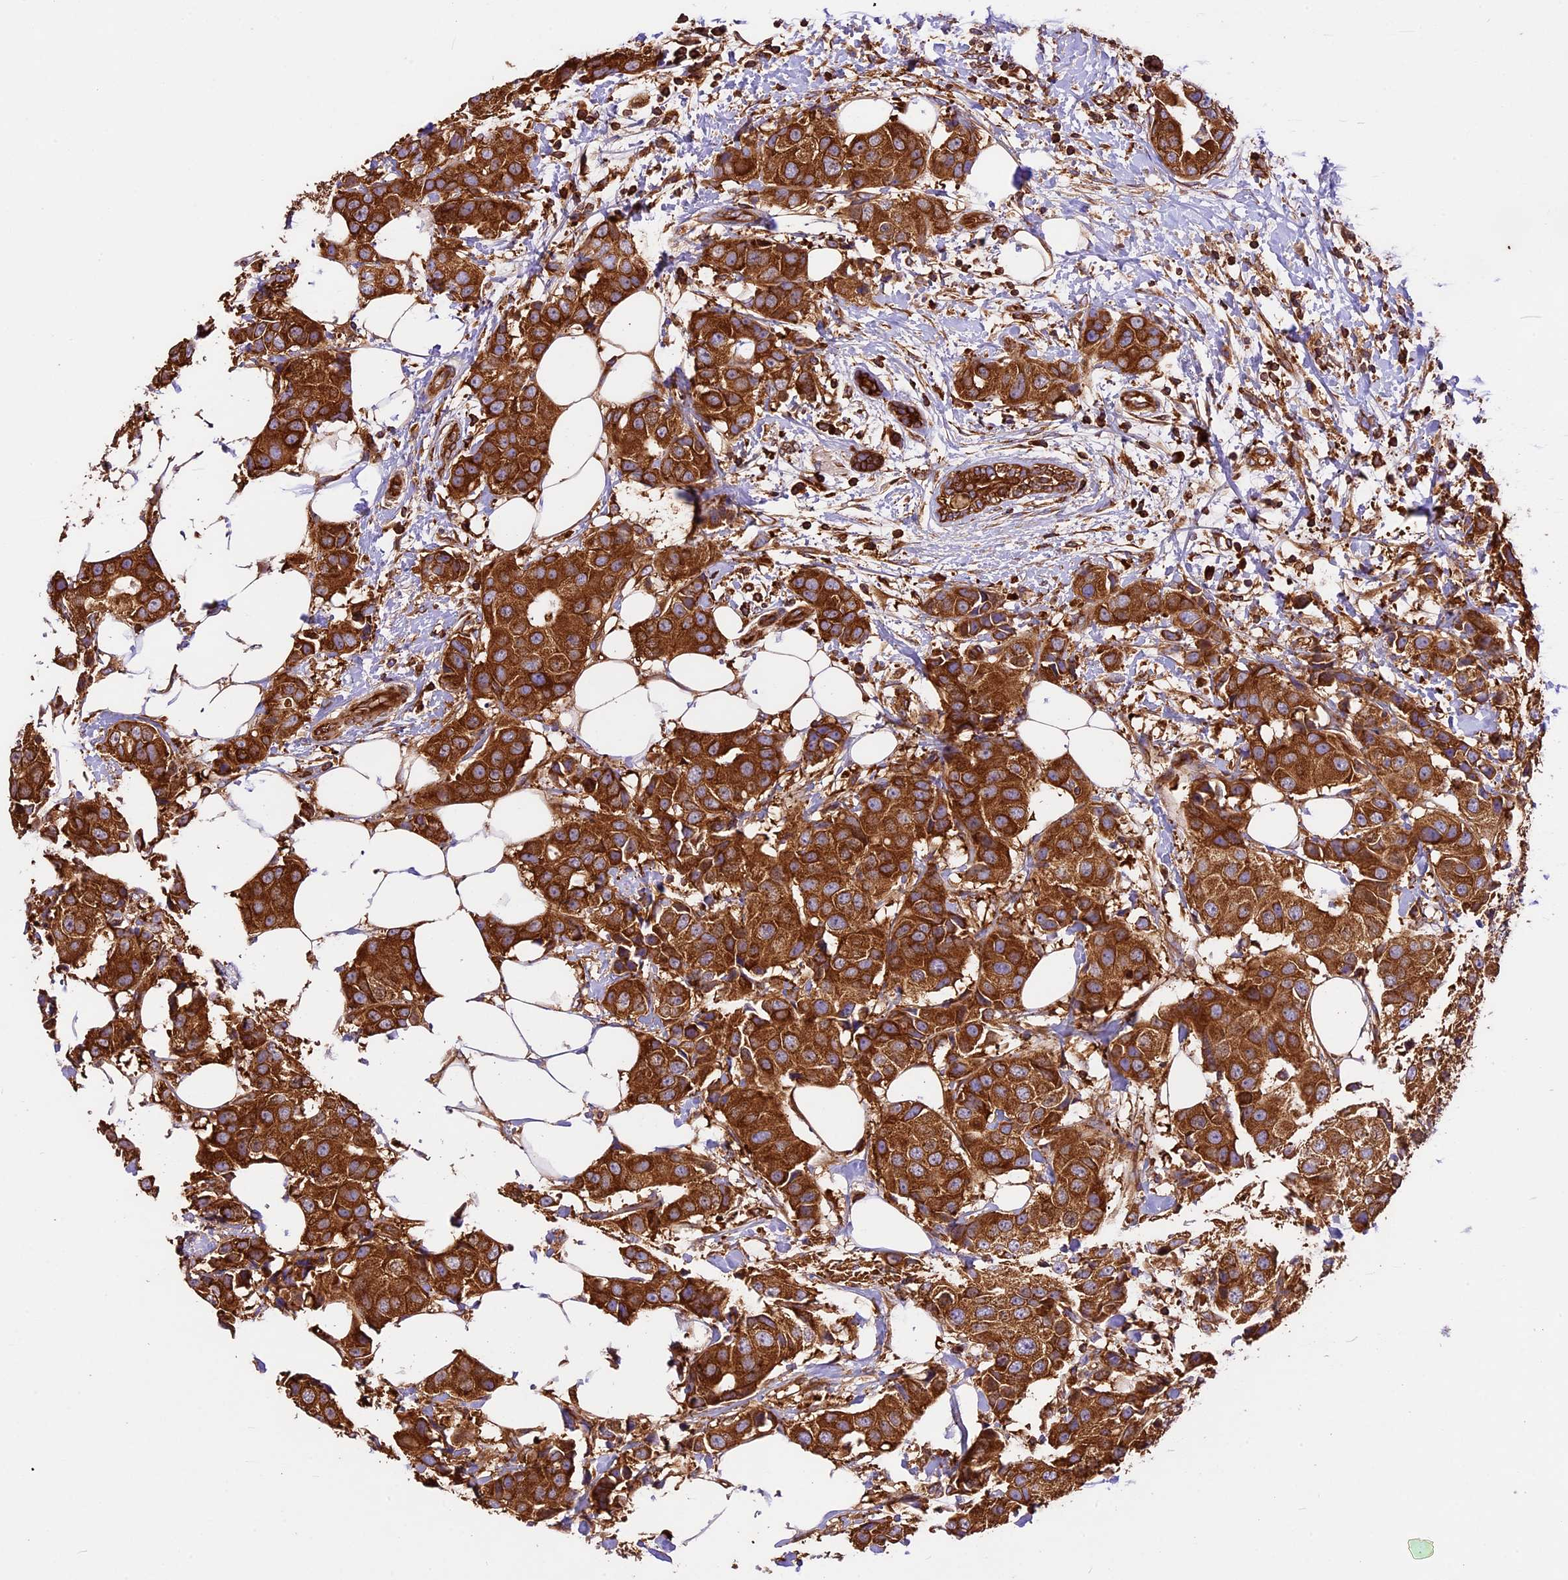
{"staining": {"intensity": "strong", "quantity": ">75%", "location": "cytoplasmic/membranous"}, "tissue": "breast cancer", "cell_type": "Tumor cells", "image_type": "cancer", "snomed": [{"axis": "morphology", "description": "Normal tissue, NOS"}, {"axis": "morphology", "description": "Duct carcinoma"}, {"axis": "topography", "description": "Breast"}], "caption": "Protein staining of breast cancer (infiltrating ductal carcinoma) tissue exhibits strong cytoplasmic/membranous expression in about >75% of tumor cells.", "gene": "KARS1", "patient": {"sex": "female", "age": 39}}